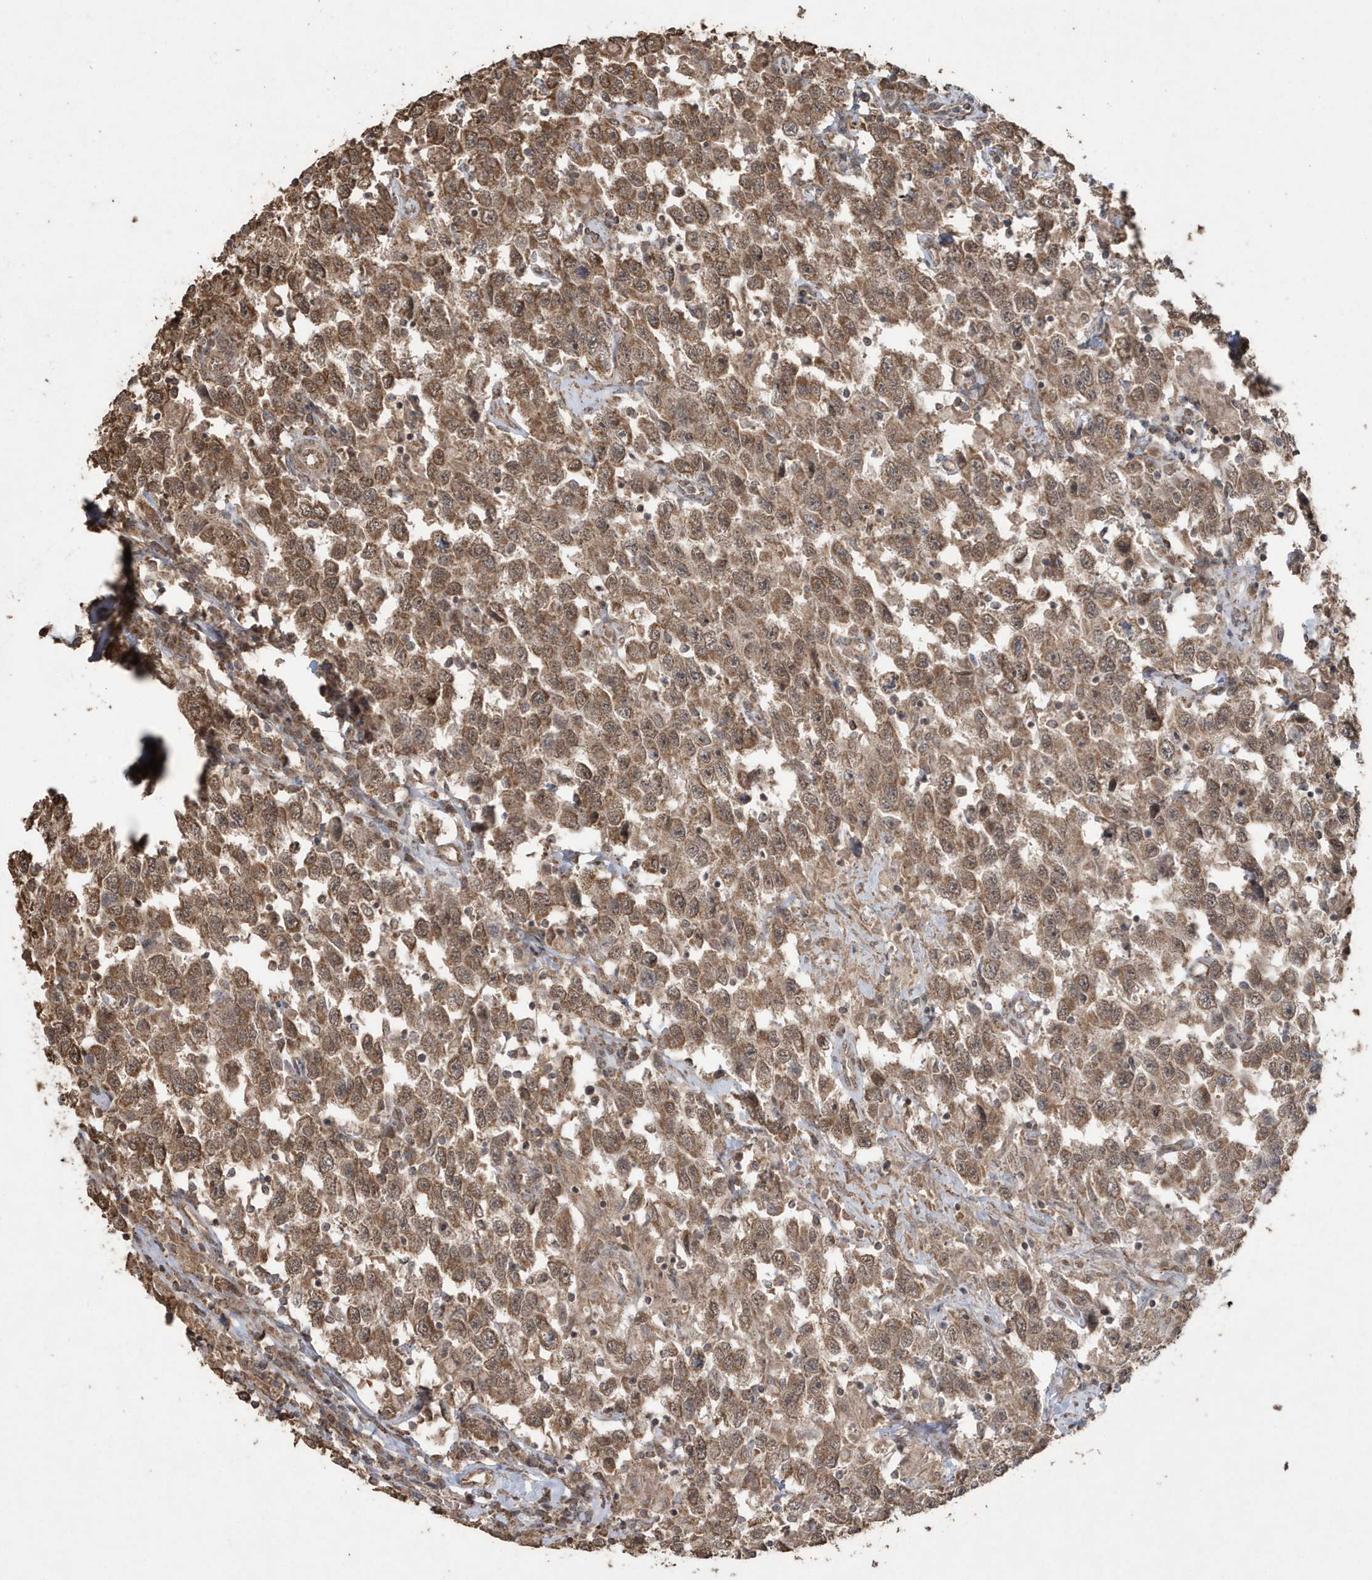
{"staining": {"intensity": "moderate", "quantity": ">75%", "location": "cytoplasmic/membranous"}, "tissue": "testis cancer", "cell_type": "Tumor cells", "image_type": "cancer", "snomed": [{"axis": "morphology", "description": "Seminoma, NOS"}, {"axis": "topography", "description": "Testis"}], "caption": "IHC staining of testis seminoma, which demonstrates medium levels of moderate cytoplasmic/membranous positivity in about >75% of tumor cells indicating moderate cytoplasmic/membranous protein positivity. The staining was performed using DAB (brown) for protein detection and nuclei were counterstained in hematoxylin (blue).", "gene": "PAXBP1", "patient": {"sex": "male", "age": 41}}